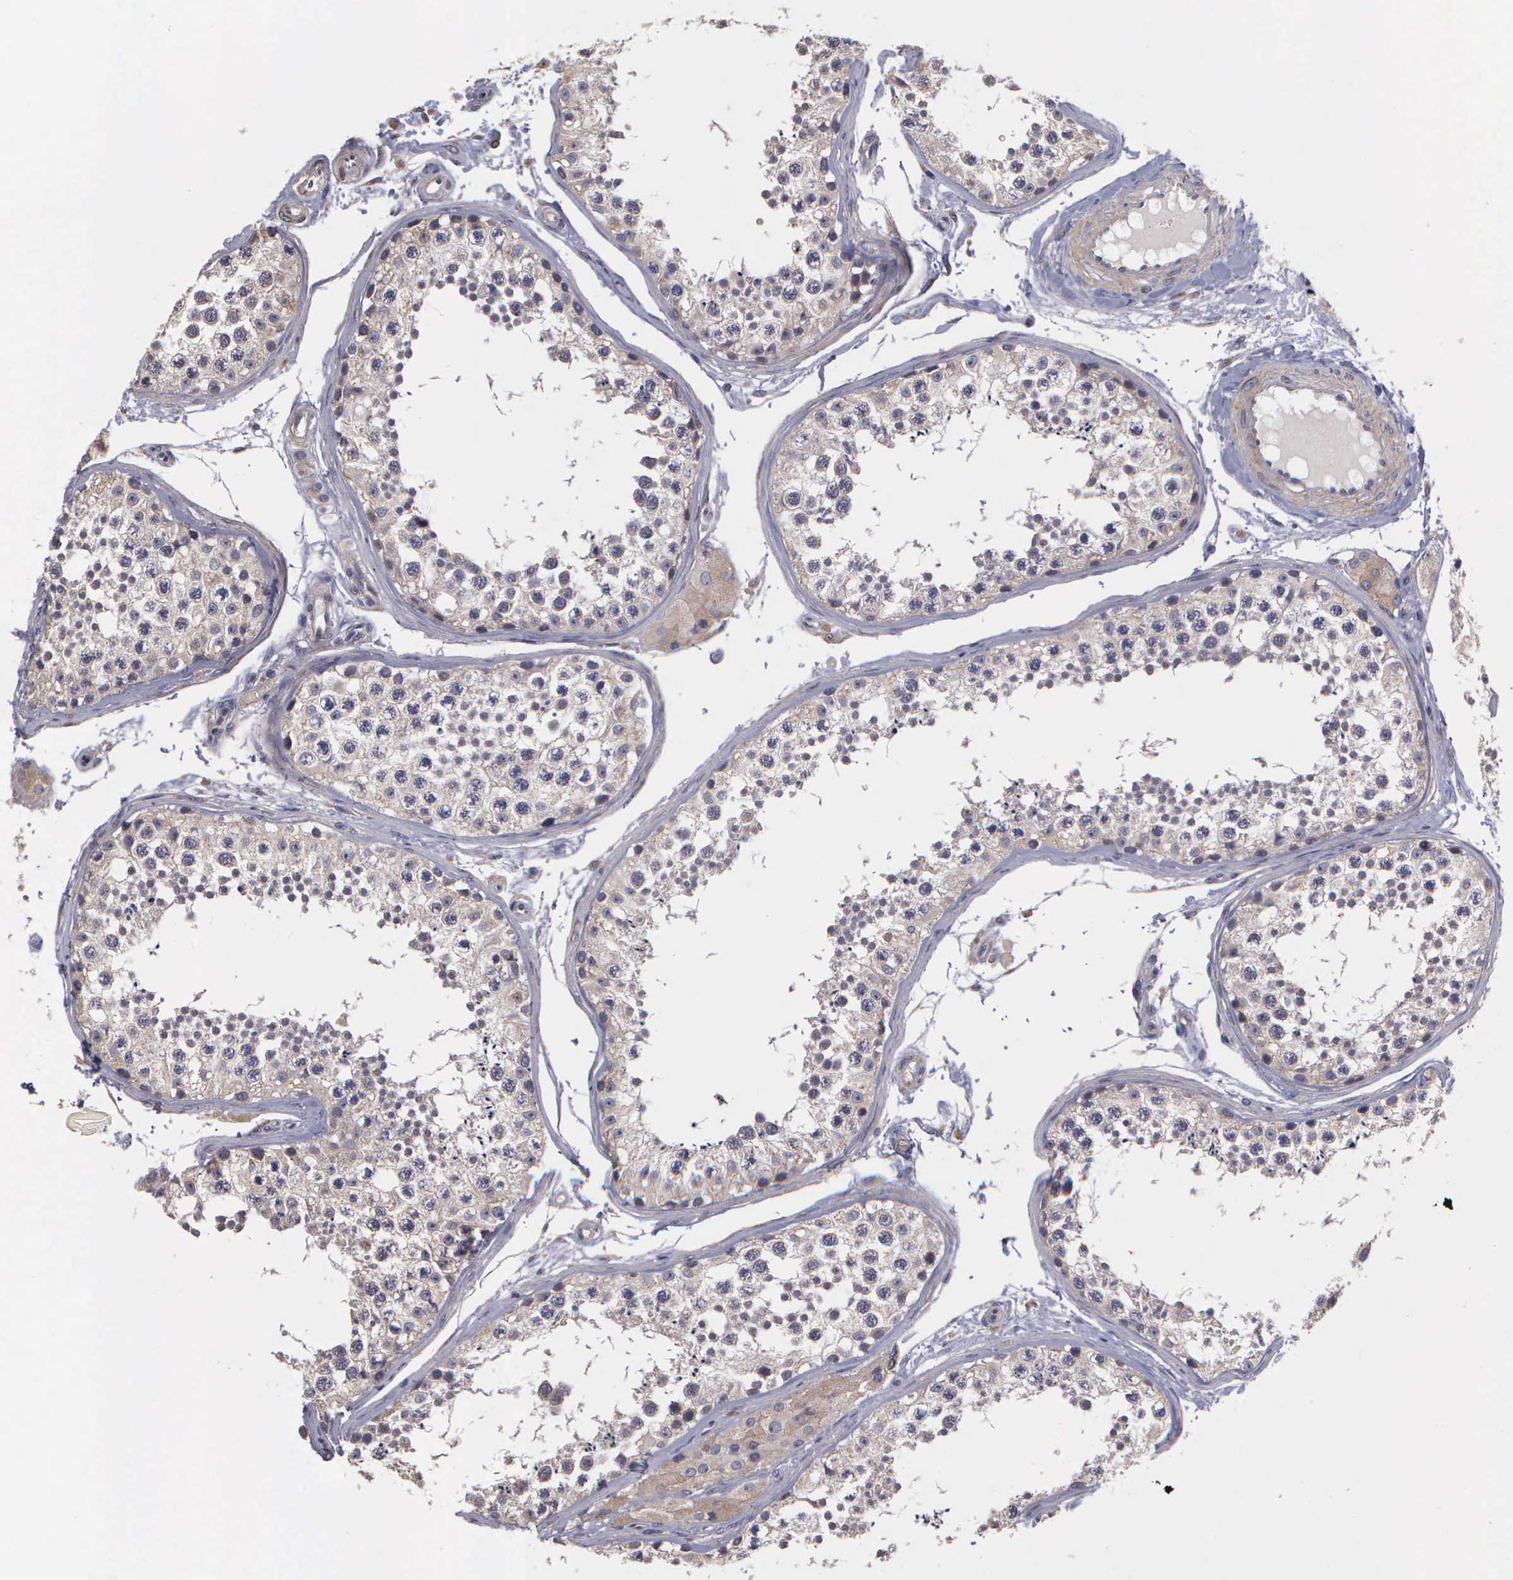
{"staining": {"intensity": "weak", "quantity": ">75%", "location": "cytoplasmic/membranous"}, "tissue": "testis", "cell_type": "Cells in seminiferous ducts", "image_type": "normal", "snomed": [{"axis": "morphology", "description": "Normal tissue, NOS"}, {"axis": "topography", "description": "Testis"}], "caption": "A brown stain shows weak cytoplasmic/membranous staining of a protein in cells in seminiferous ducts of unremarkable human testis. (DAB (3,3'-diaminobenzidine) = brown stain, brightfield microscopy at high magnification).", "gene": "RTL10", "patient": {"sex": "male", "age": 57}}